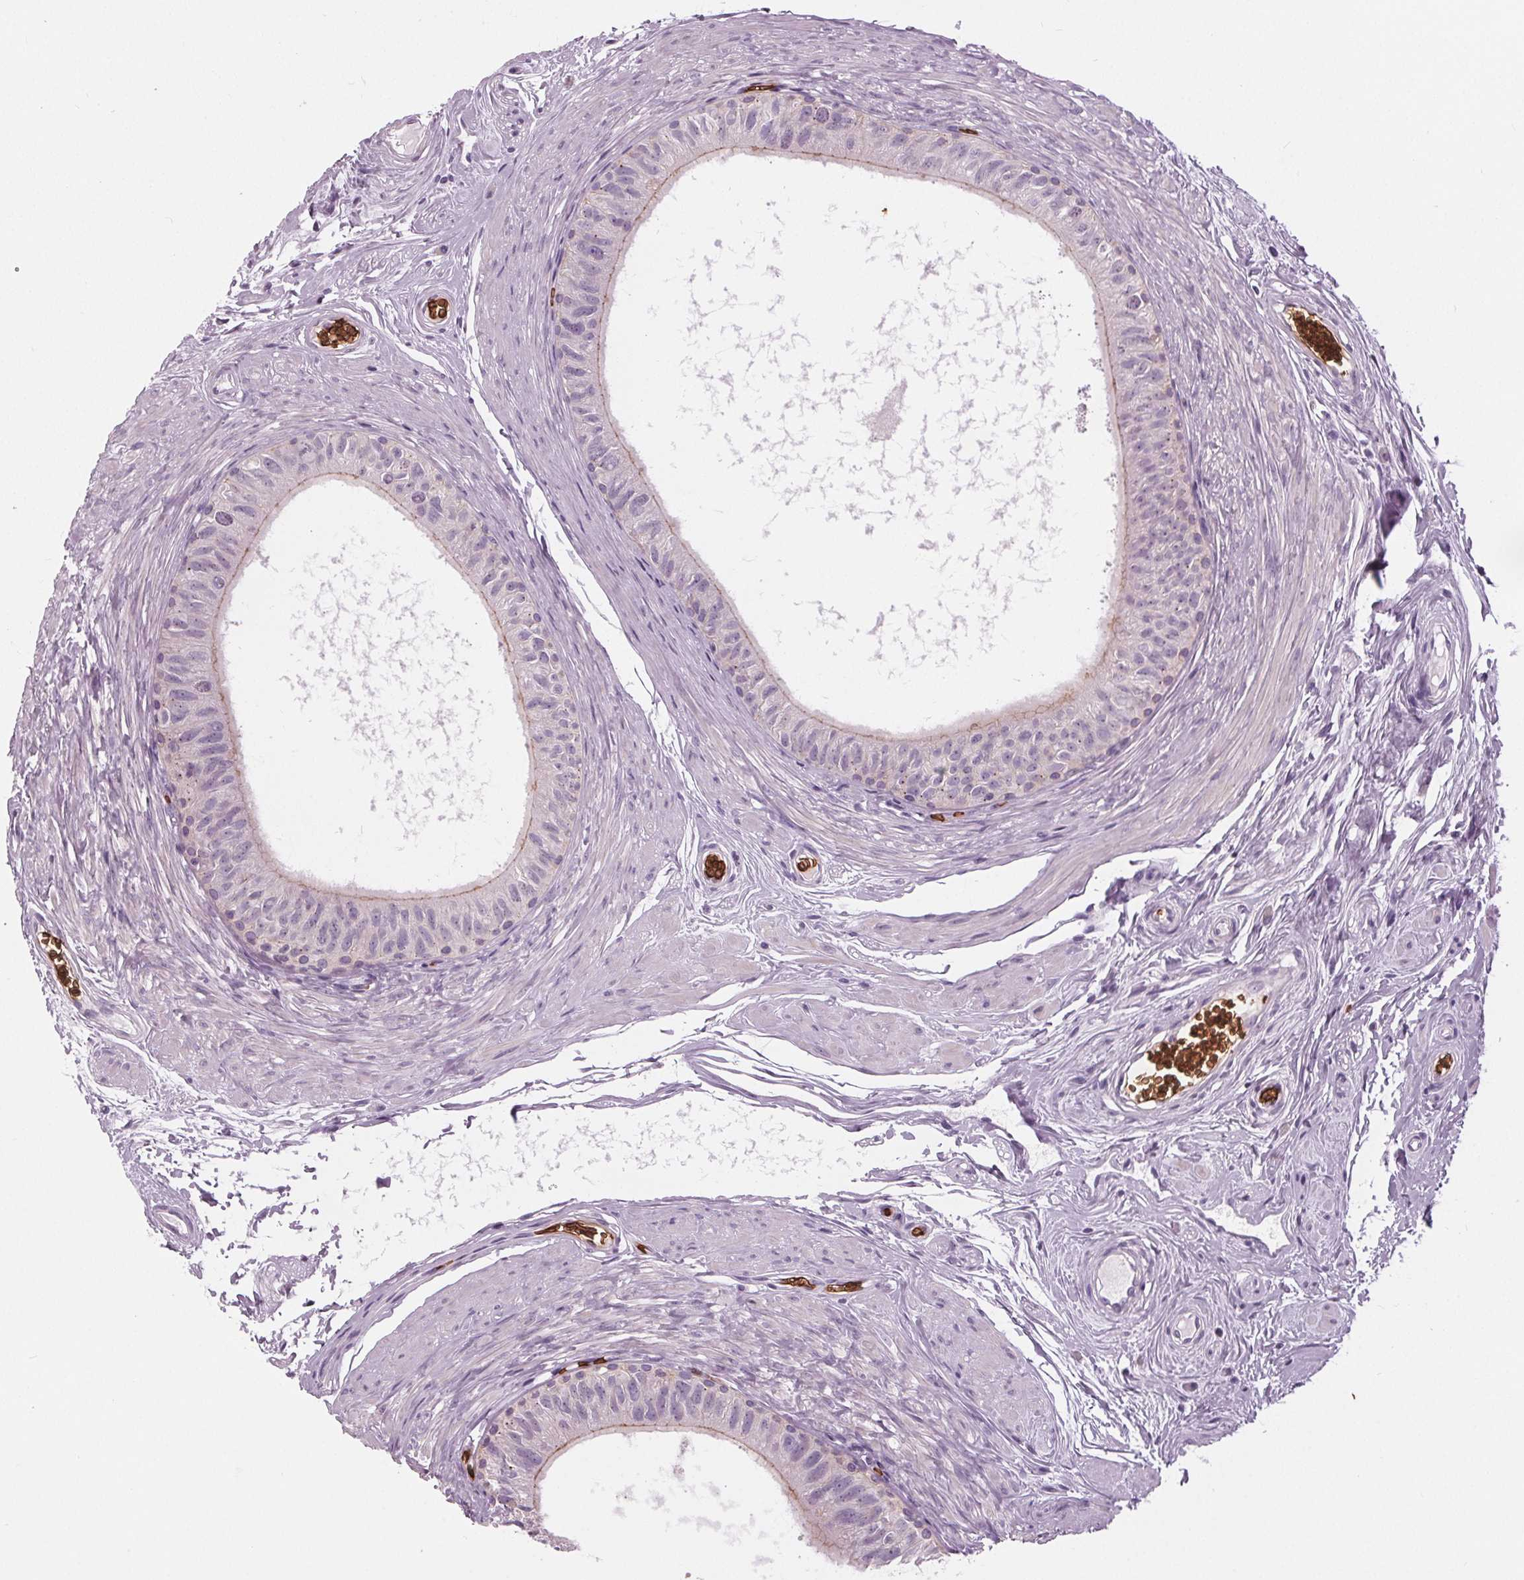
{"staining": {"intensity": "negative", "quantity": "none", "location": "none"}, "tissue": "epididymis", "cell_type": "Glandular cells", "image_type": "normal", "snomed": [{"axis": "morphology", "description": "Normal tissue, NOS"}, {"axis": "topography", "description": "Epididymis"}], "caption": "This is a image of IHC staining of normal epididymis, which shows no staining in glandular cells. The staining is performed using DAB brown chromogen with nuclei counter-stained in using hematoxylin.", "gene": "SLC4A1", "patient": {"sex": "male", "age": 36}}